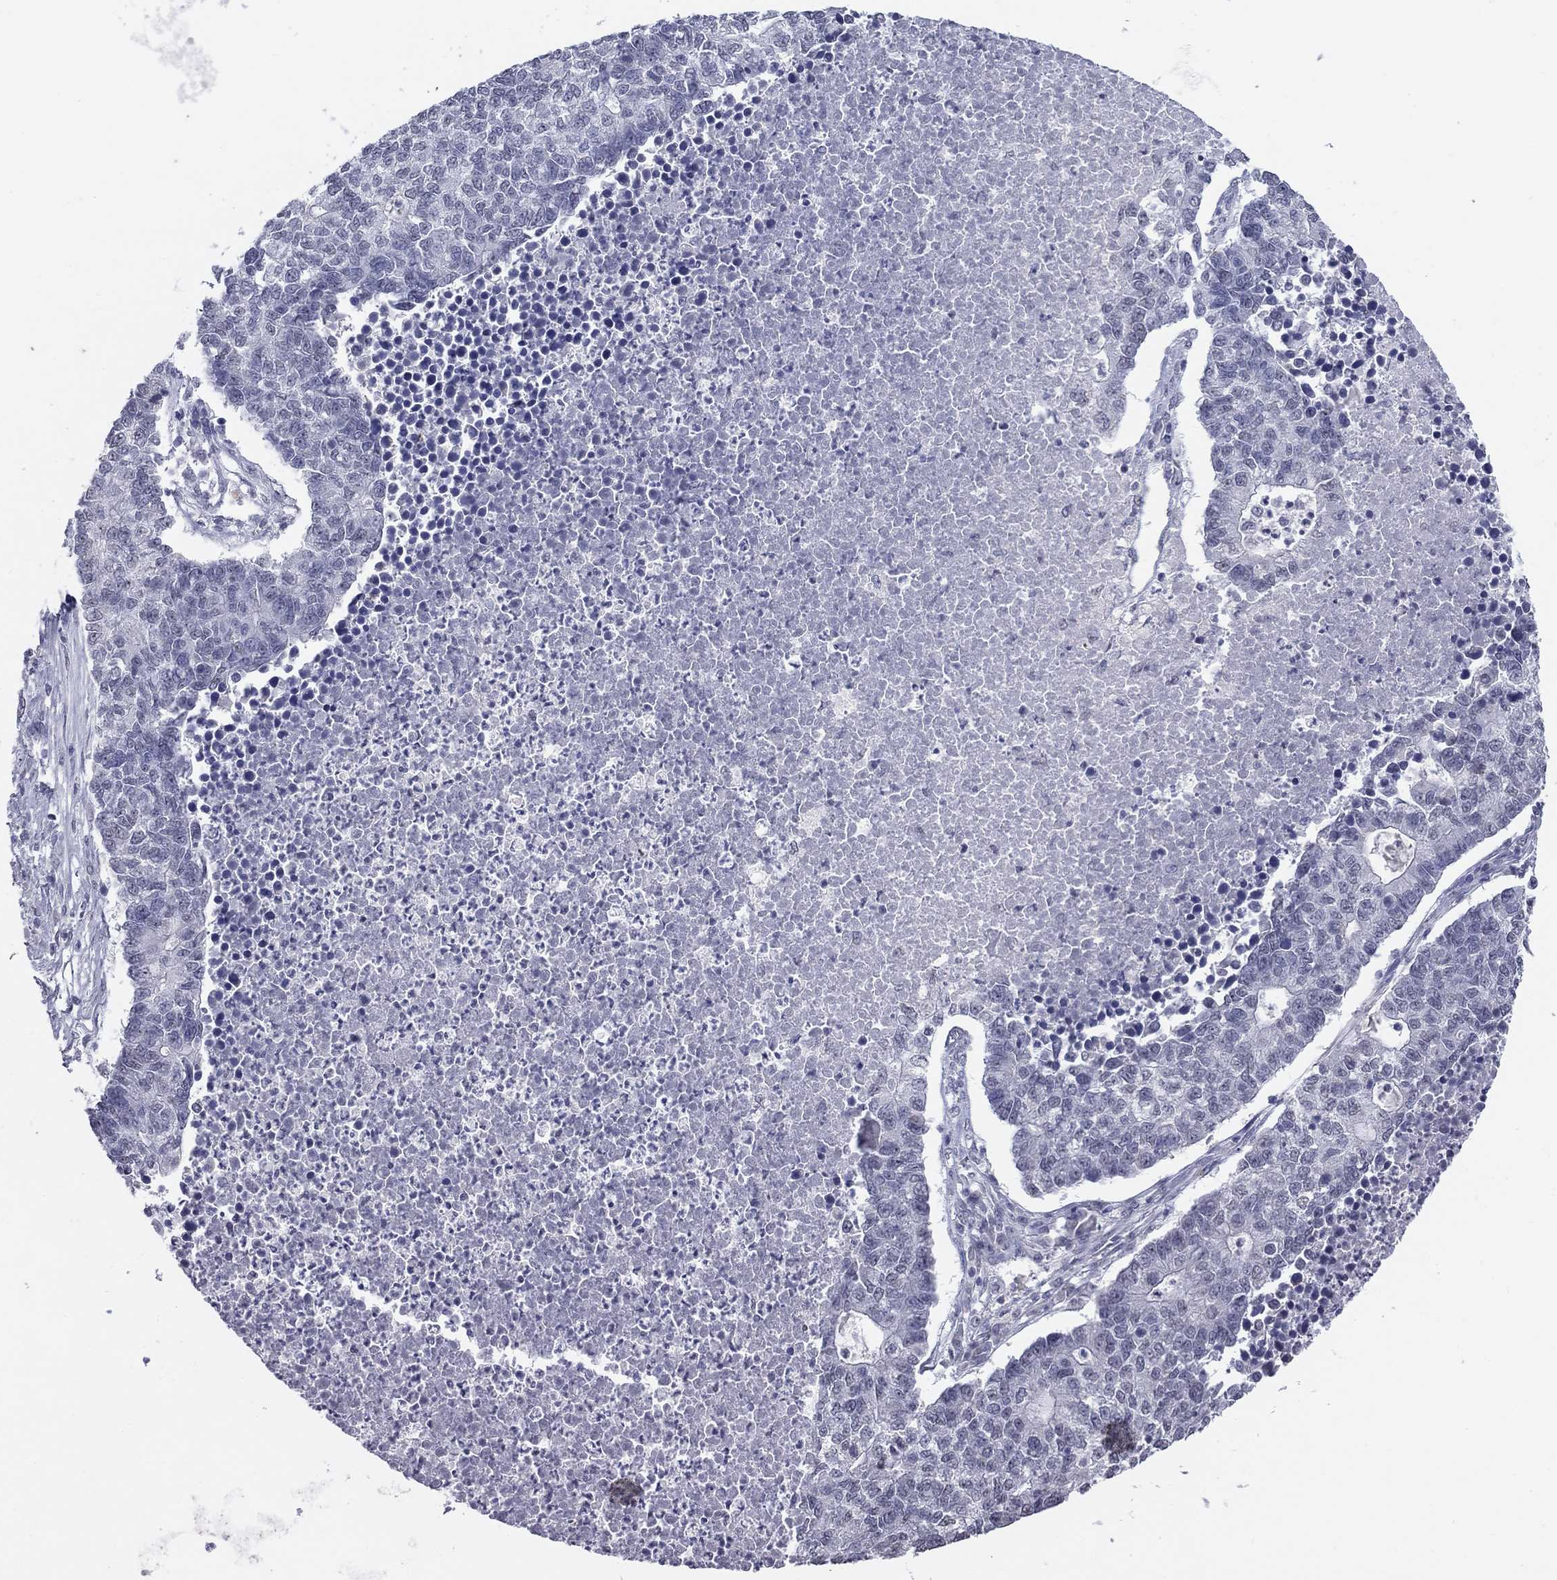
{"staining": {"intensity": "negative", "quantity": "none", "location": "none"}, "tissue": "lung cancer", "cell_type": "Tumor cells", "image_type": "cancer", "snomed": [{"axis": "morphology", "description": "Adenocarcinoma, NOS"}, {"axis": "topography", "description": "Lung"}], "caption": "The IHC photomicrograph has no significant staining in tumor cells of adenocarcinoma (lung) tissue.", "gene": "KRT75", "patient": {"sex": "male", "age": 57}}